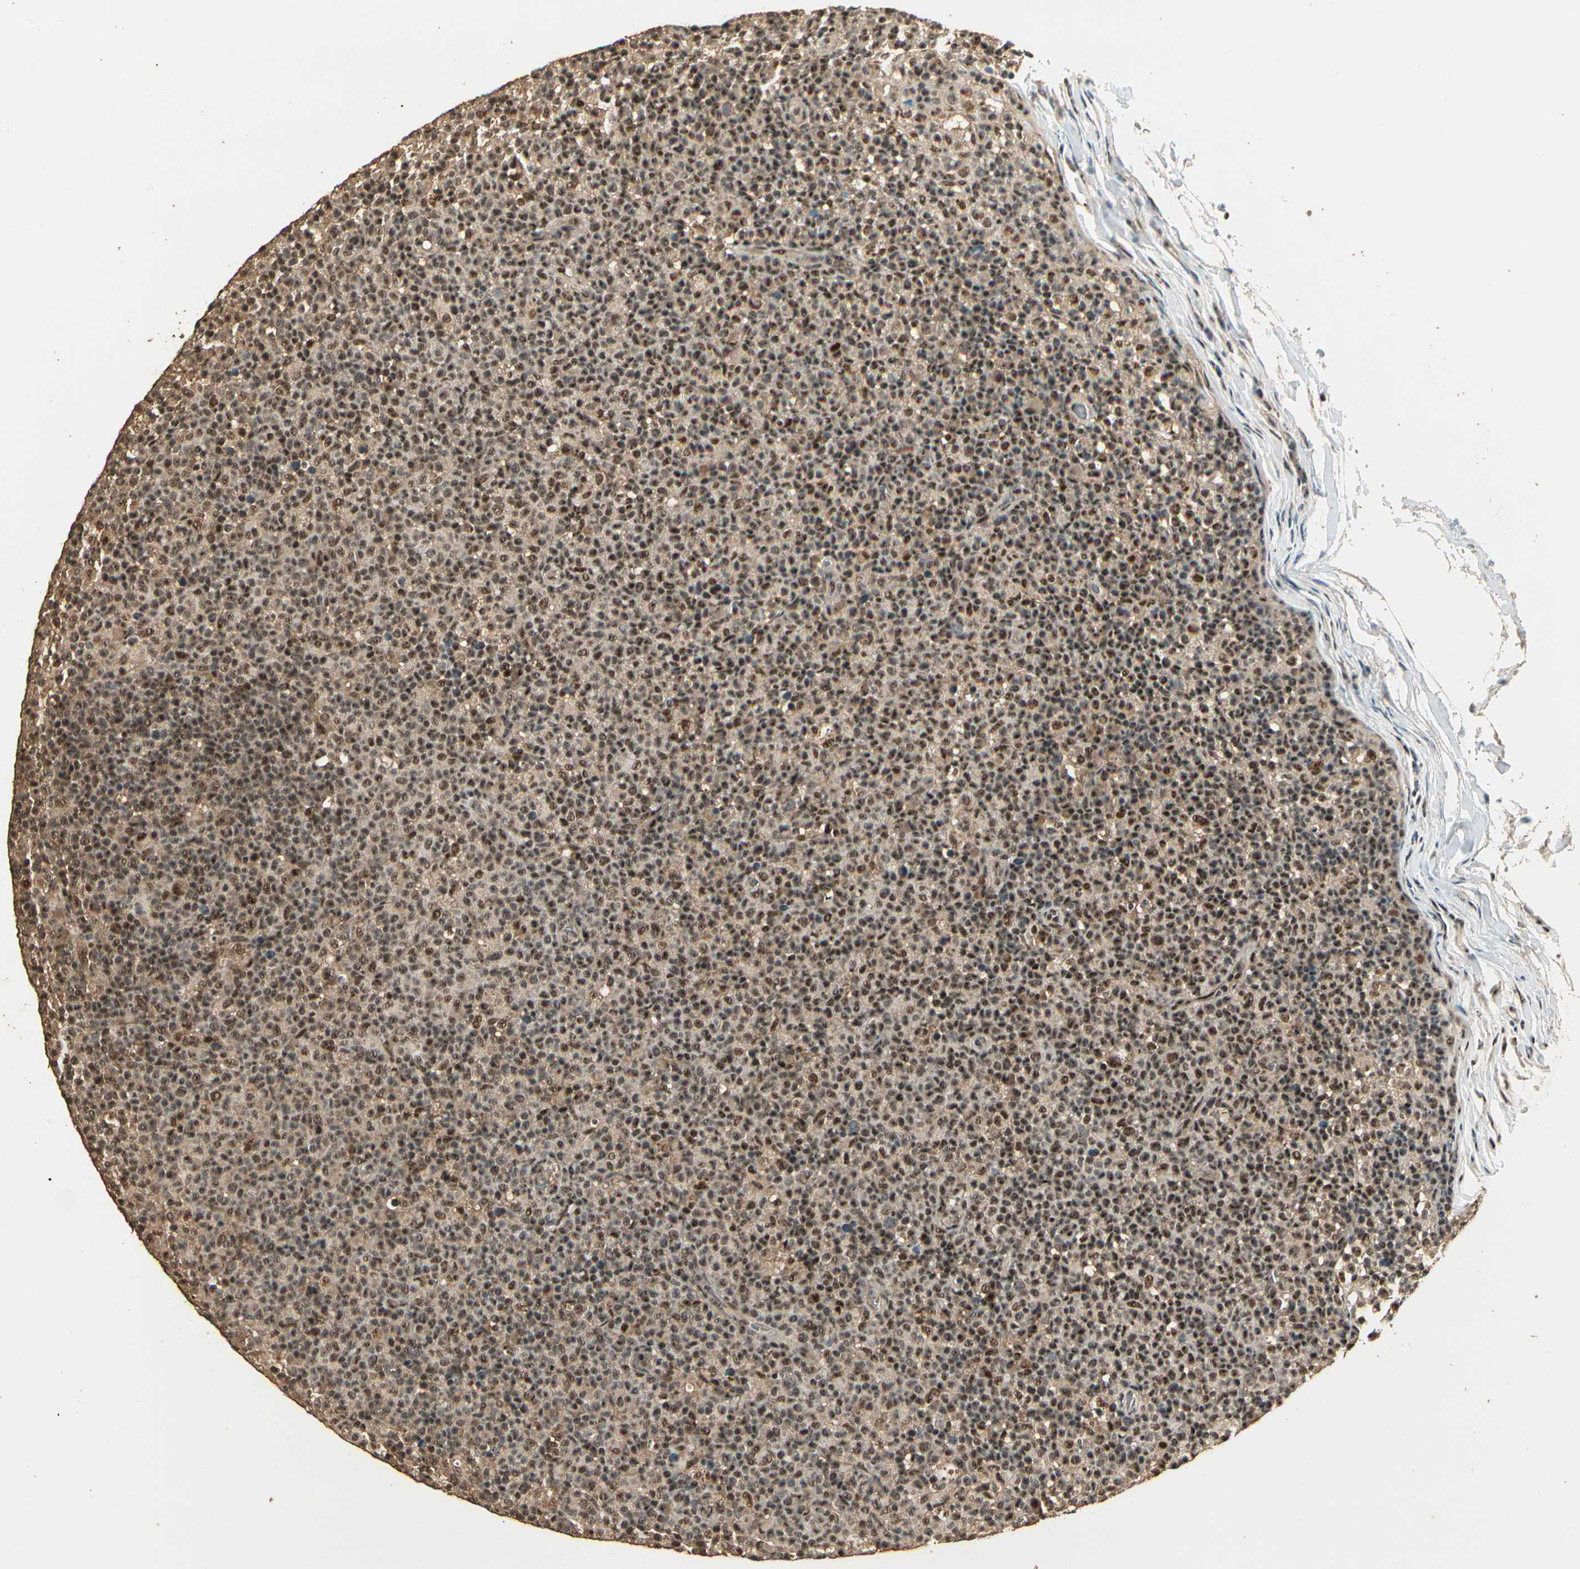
{"staining": {"intensity": "moderate", "quantity": ">75%", "location": "cytoplasmic/membranous,nuclear"}, "tissue": "lymph node", "cell_type": "Germinal center cells", "image_type": "normal", "snomed": [{"axis": "morphology", "description": "Normal tissue, NOS"}, {"axis": "morphology", "description": "Inflammation, NOS"}, {"axis": "topography", "description": "Lymph node"}], "caption": "Immunohistochemistry (IHC) staining of benign lymph node, which demonstrates medium levels of moderate cytoplasmic/membranous,nuclear positivity in about >75% of germinal center cells indicating moderate cytoplasmic/membranous,nuclear protein staining. The staining was performed using DAB (brown) for protein detection and nuclei were counterstained in hematoxylin (blue).", "gene": "RBM25", "patient": {"sex": "male", "age": 55}}